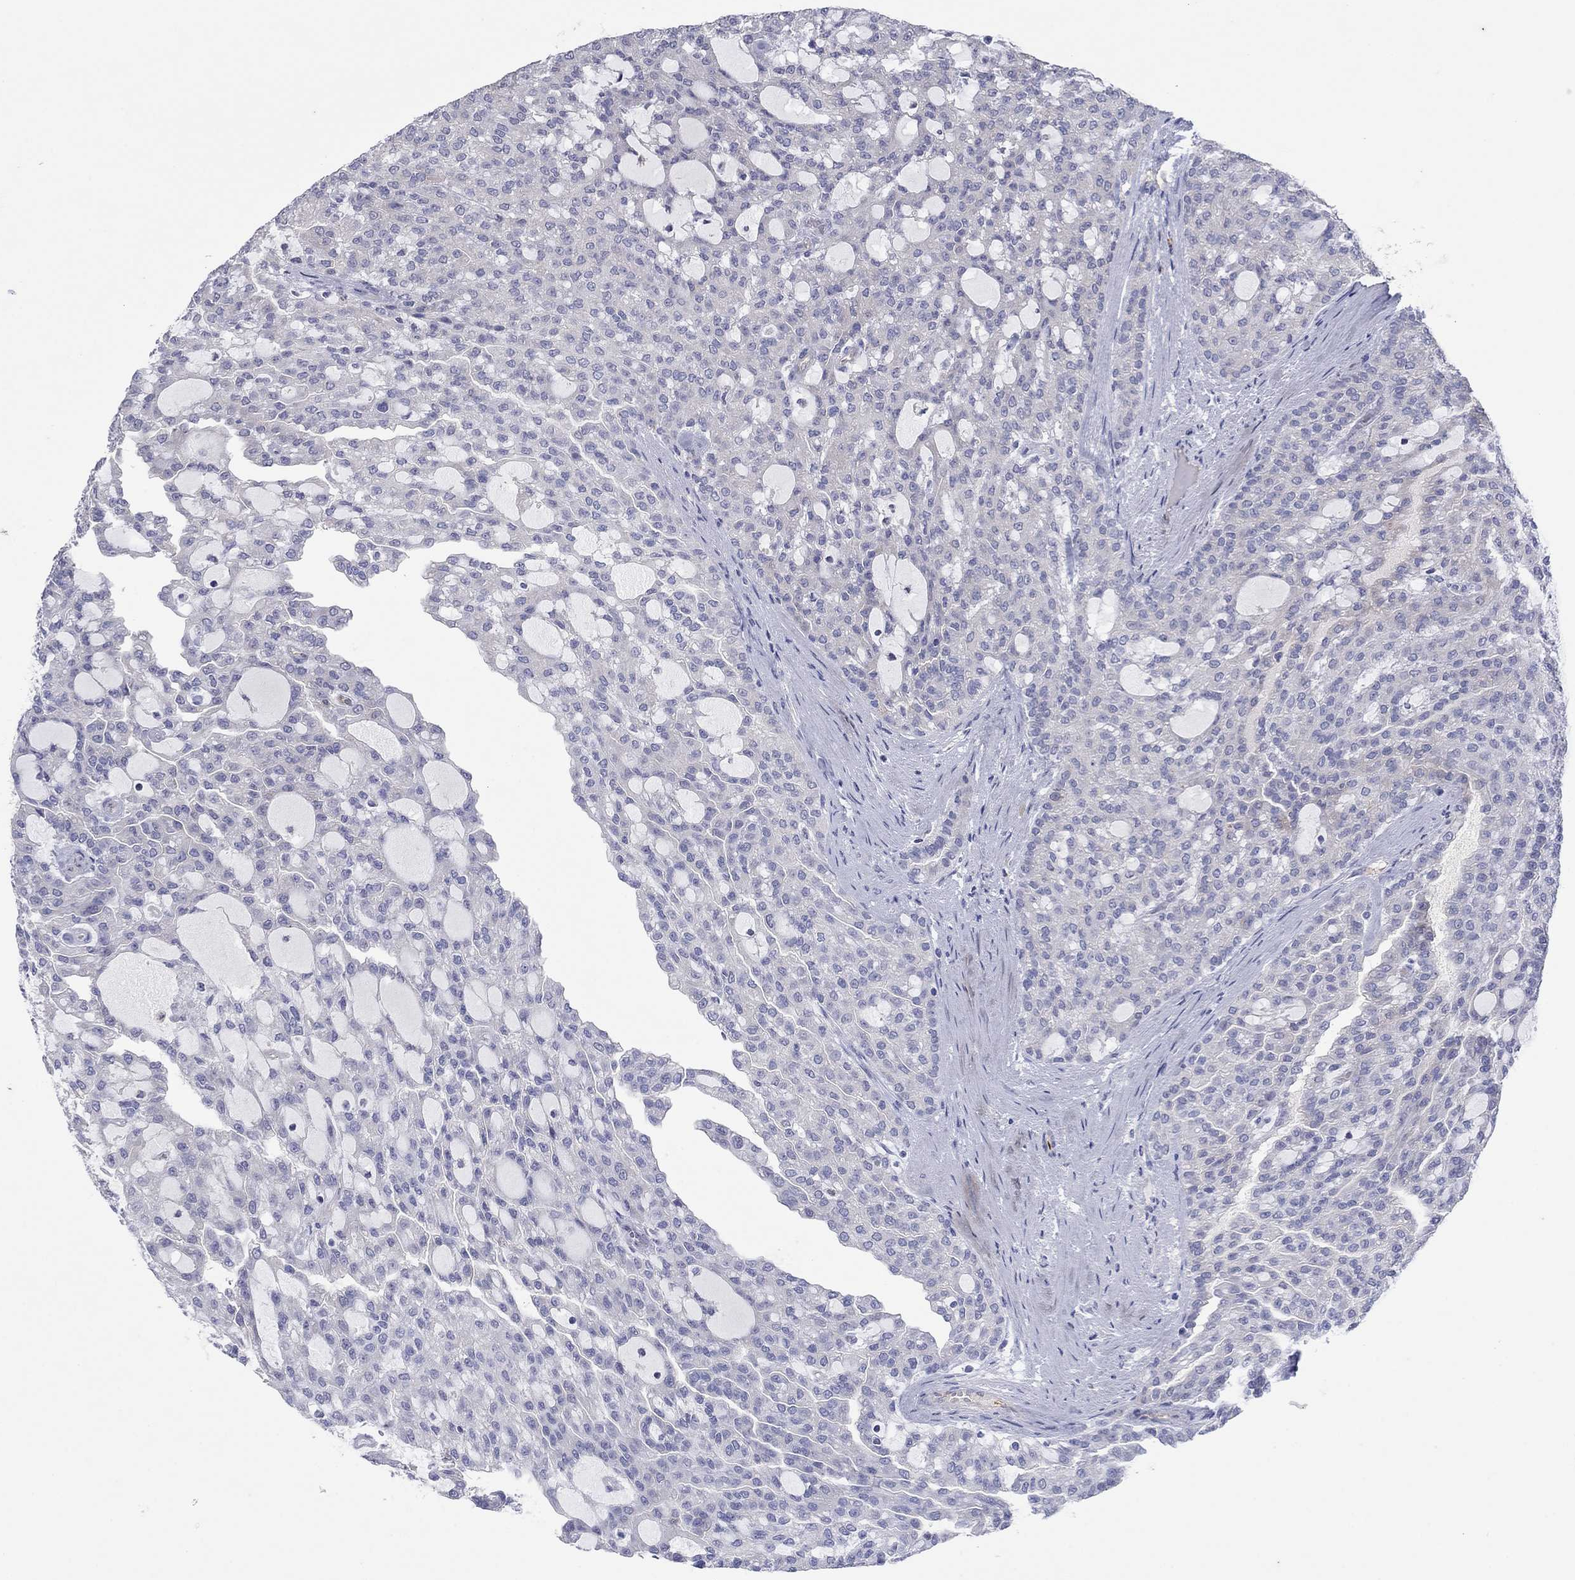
{"staining": {"intensity": "negative", "quantity": "none", "location": "none"}, "tissue": "renal cancer", "cell_type": "Tumor cells", "image_type": "cancer", "snomed": [{"axis": "morphology", "description": "Adenocarcinoma, NOS"}, {"axis": "topography", "description": "Kidney"}], "caption": "A high-resolution photomicrograph shows immunohistochemistry staining of adenocarcinoma (renal), which exhibits no significant positivity in tumor cells.", "gene": "PLCL2", "patient": {"sex": "male", "age": 63}}